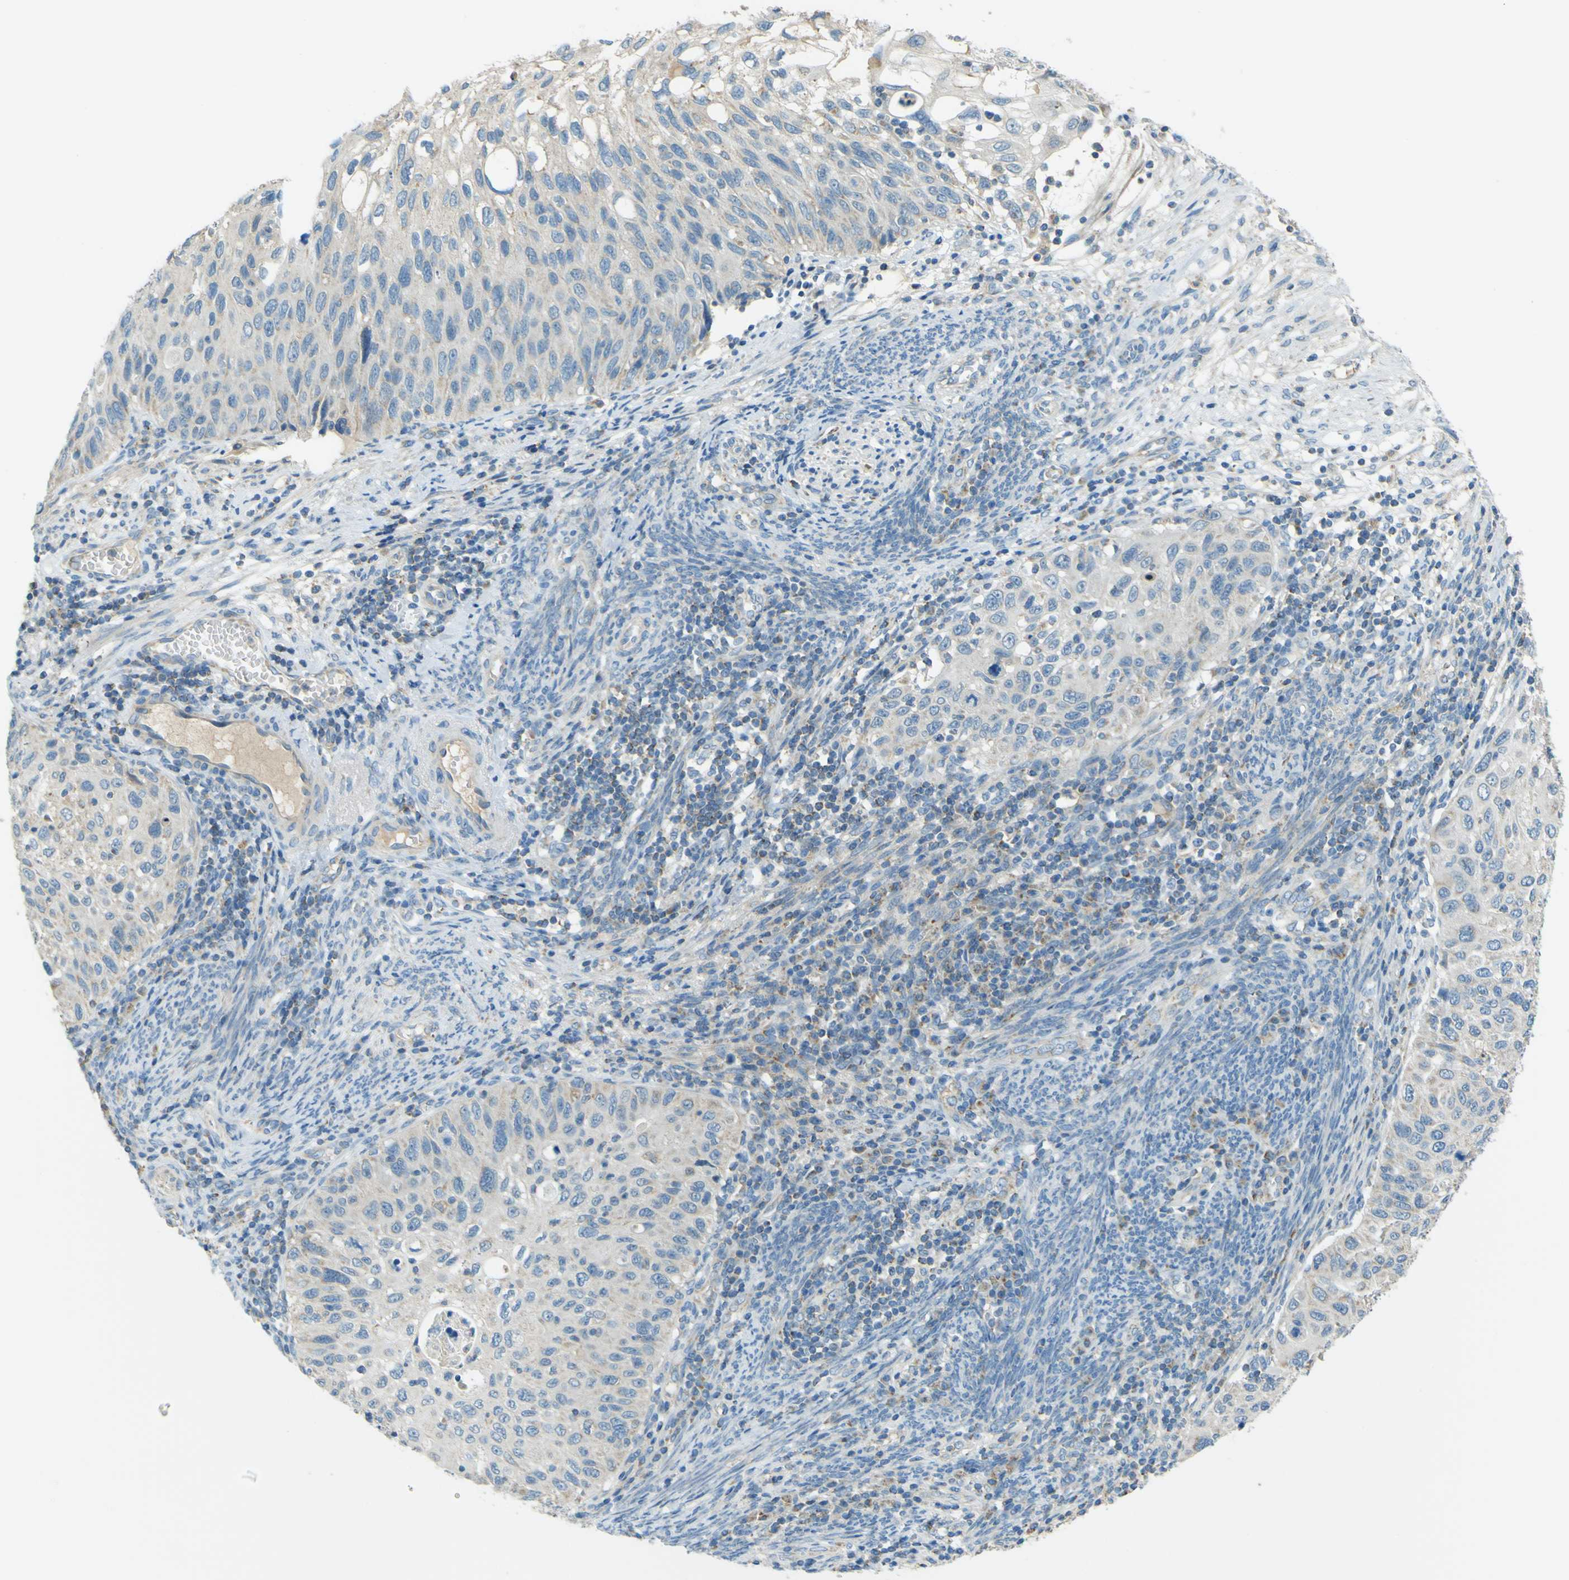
{"staining": {"intensity": "negative", "quantity": "none", "location": "none"}, "tissue": "cervical cancer", "cell_type": "Tumor cells", "image_type": "cancer", "snomed": [{"axis": "morphology", "description": "Squamous cell carcinoma, NOS"}, {"axis": "topography", "description": "Cervix"}], "caption": "This is an immunohistochemistry photomicrograph of cervical cancer. There is no staining in tumor cells.", "gene": "FKTN", "patient": {"sex": "female", "age": 70}}